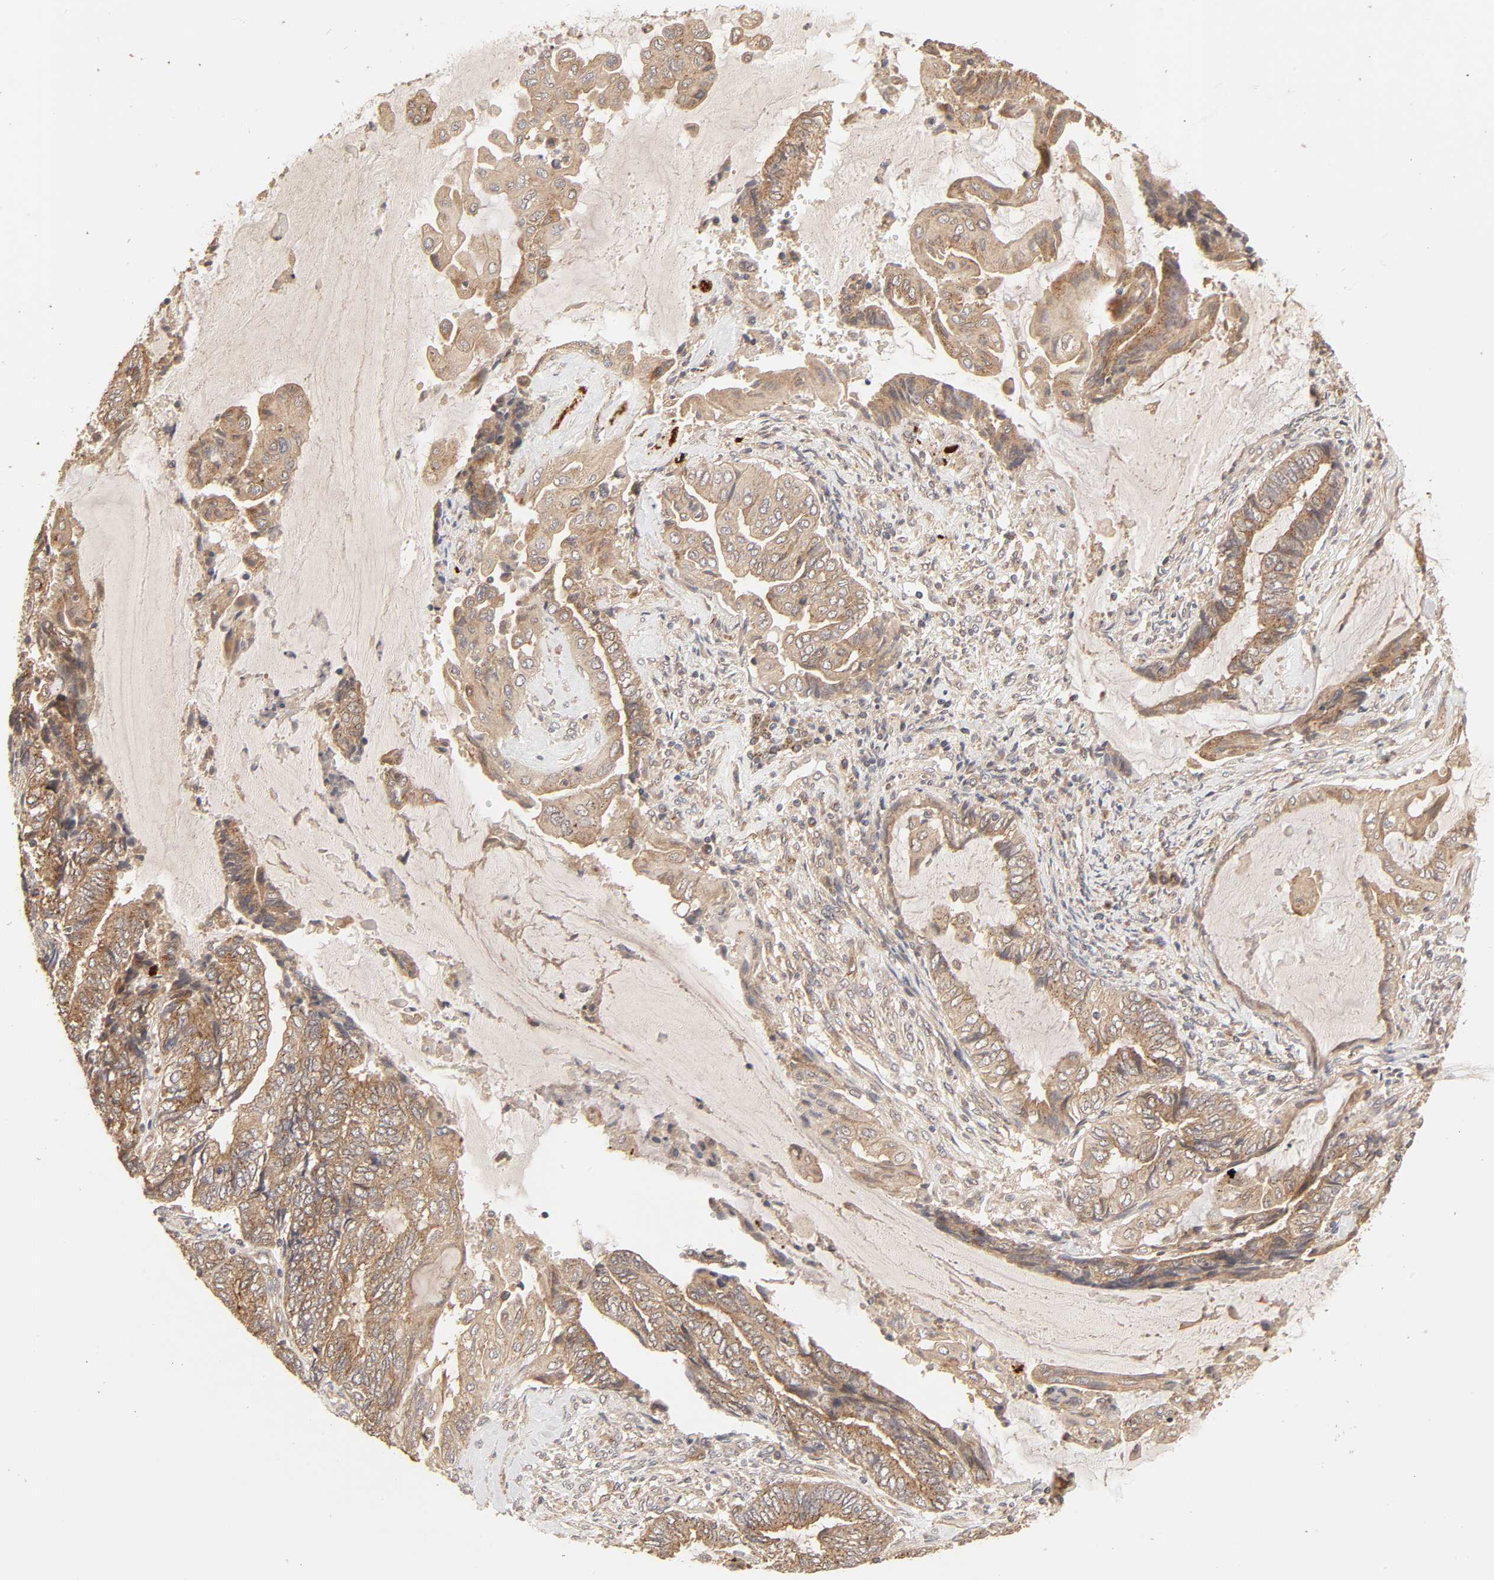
{"staining": {"intensity": "moderate", "quantity": ">75%", "location": "cytoplasmic/membranous"}, "tissue": "endometrial cancer", "cell_type": "Tumor cells", "image_type": "cancer", "snomed": [{"axis": "morphology", "description": "Adenocarcinoma, NOS"}, {"axis": "topography", "description": "Uterus"}, {"axis": "topography", "description": "Endometrium"}], "caption": "A photomicrograph of human endometrial adenocarcinoma stained for a protein reveals moderate cytoplasmic/membranous brown staining in tumor cells. The protein is shown in brown color, while the nuclei are stained blue.", "gene": "EPS8", "patient": {"sex": "female", "age": 70}}